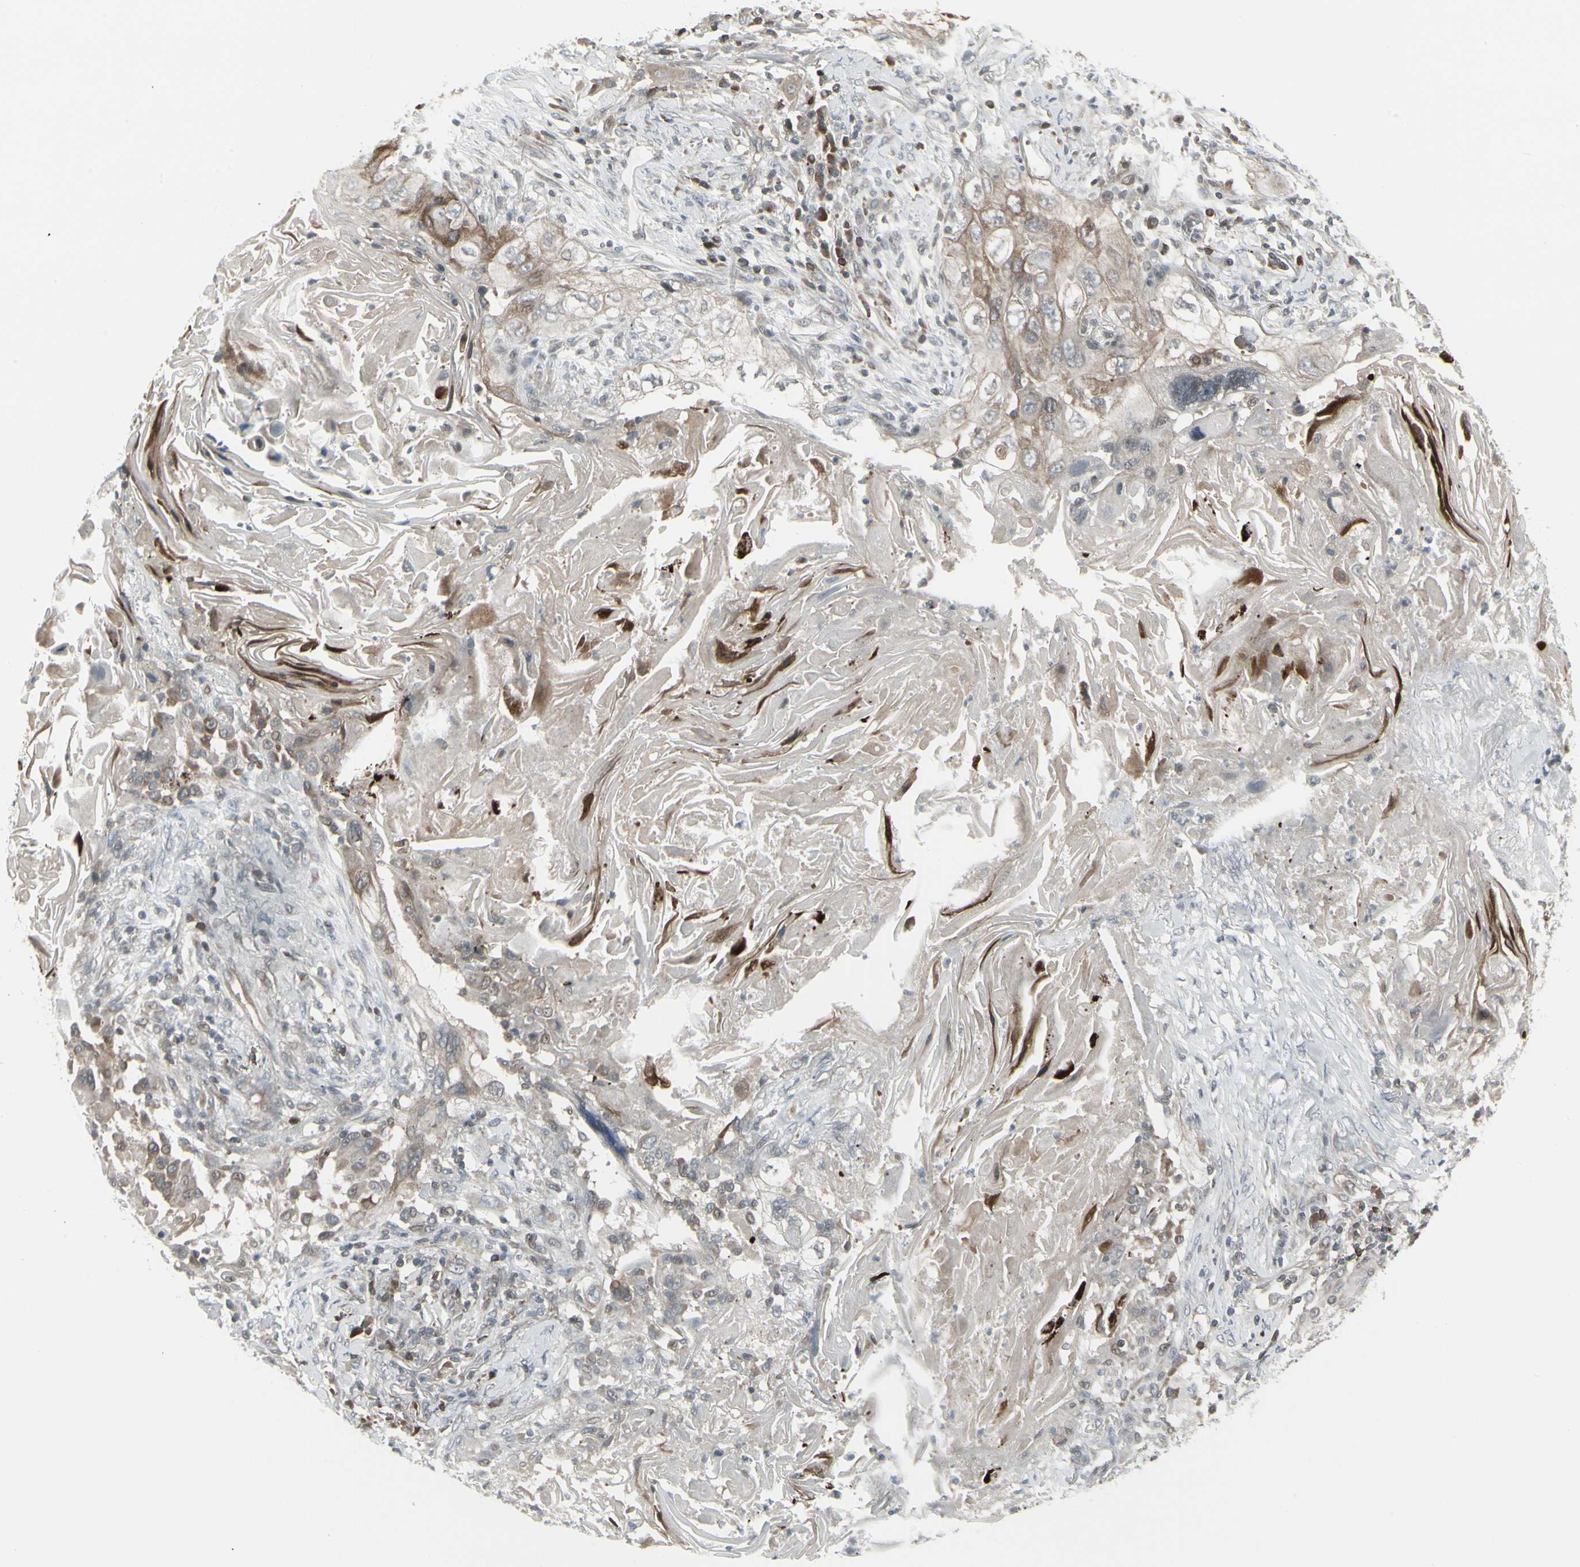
{"staining": {"intensity": "strong", "quantity": ">75%", "location": "cytoplasmic/membranous"}, "tissue": "lung cancer", "cell_type": "Tumor cells", "image_type": "cancer", "snomed": [{"axis": "morphology", "description": "Squamous cell carcinoma, NOS"}, {"axis": "topography", "description": "Lung"}], "caption": "Immunohistochemical staining of human lung squamous cell carcinoma exhibits strong cytoplasmic/membranous protein staining in about >75% of tumor cells.", "gene": "IGFBP6", "patient": {"sex": "female", "age": 67}}